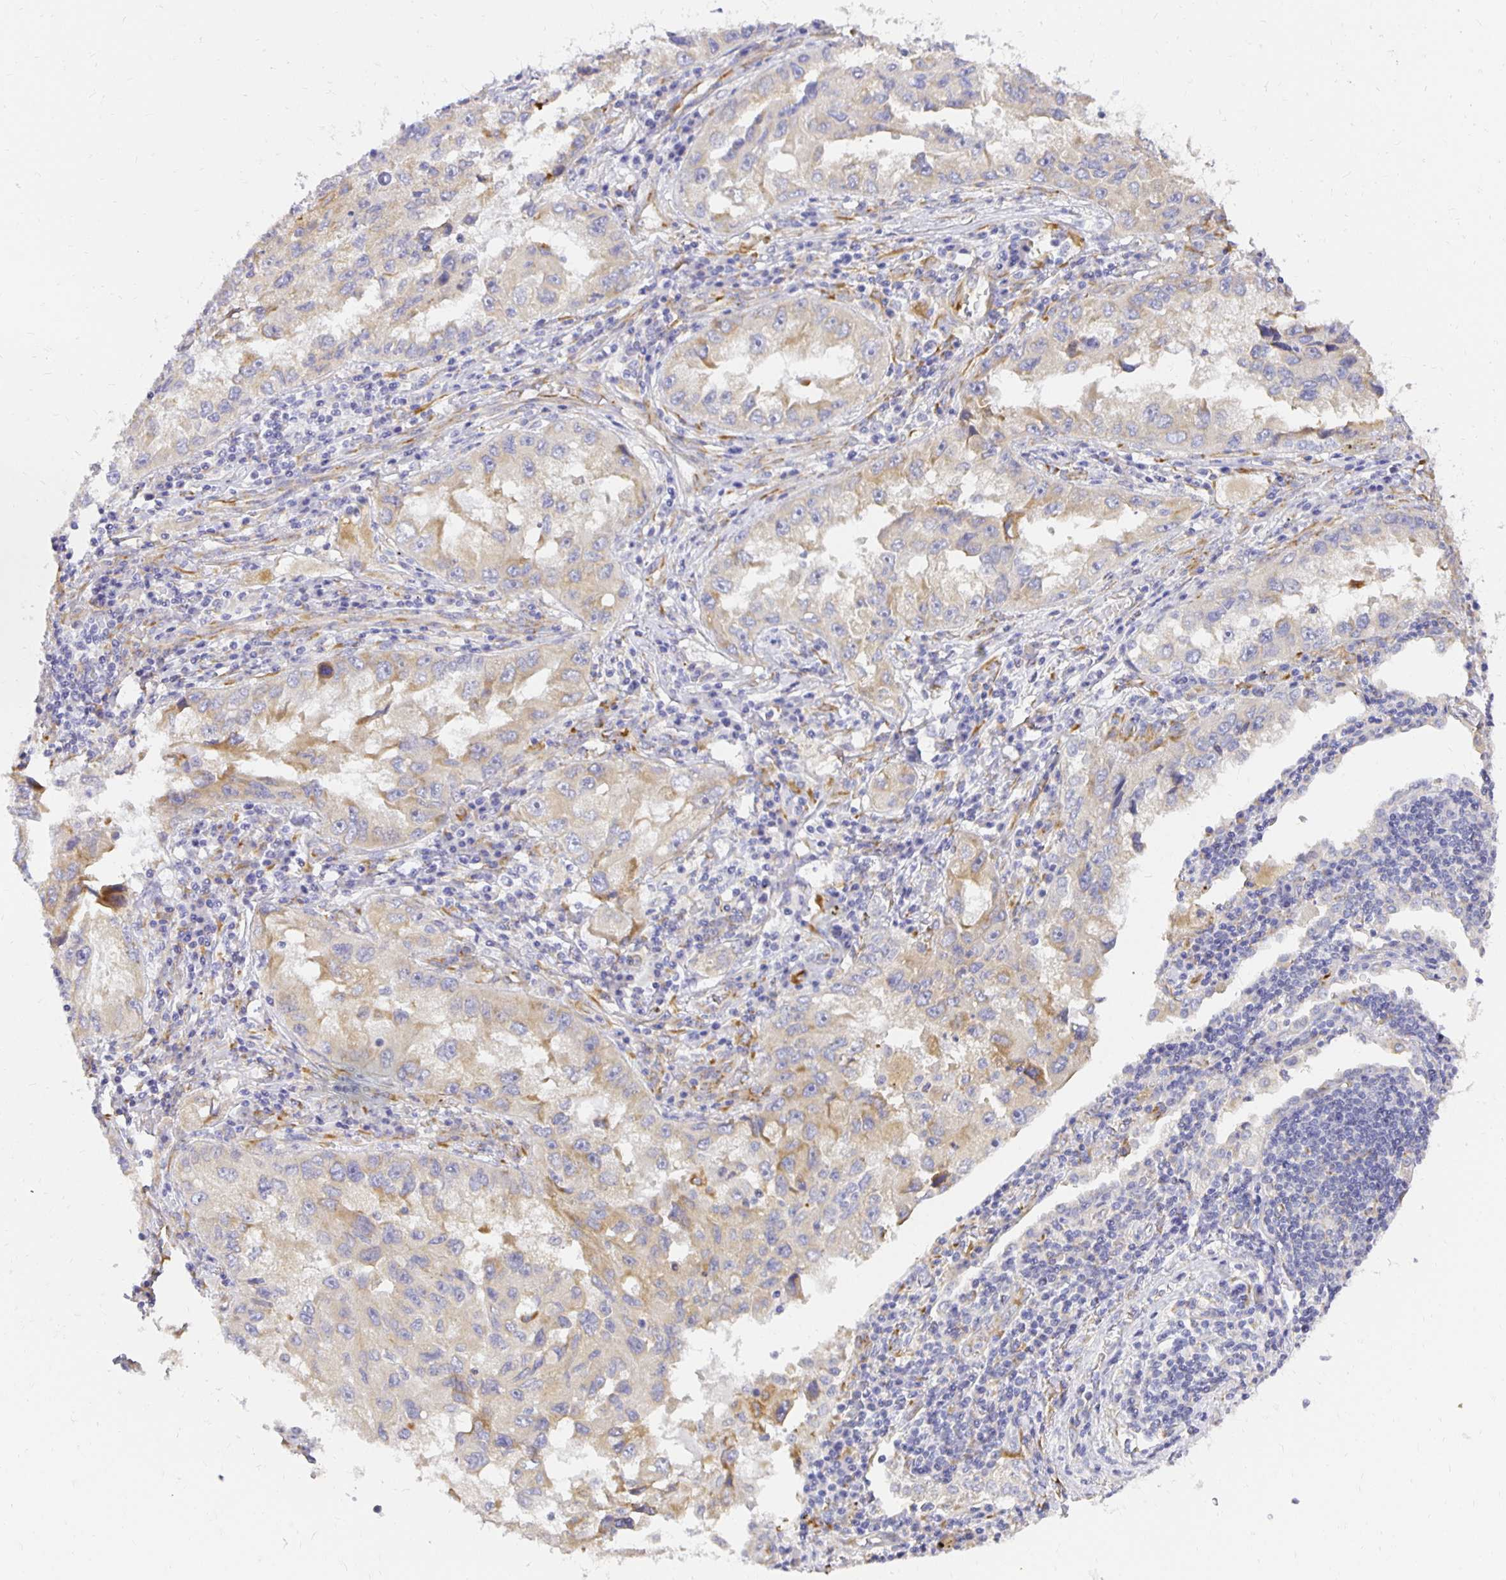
{"staining": {"intensity": "weak", "quantity": "25%-75%", "location": "cytoplasmic/membranous"}, "tissue": "lung cancer", "cell_type": "Tumor cells", "image_type": "cancer", "snomed": [{"axis": "morphology", "description": "Adenocarcinoma, NOS"}, {"axis": "topography", "description": "Lung"}], "caption": "There is low levels of weak cytoplasmic/membranous staining in tumor cells of adenocarcinoma (lung), as demonstrated by immunohistochemical staining (brown color).", "gene": "PLOD1", "patient": {"sex": "female", "age": 73}}